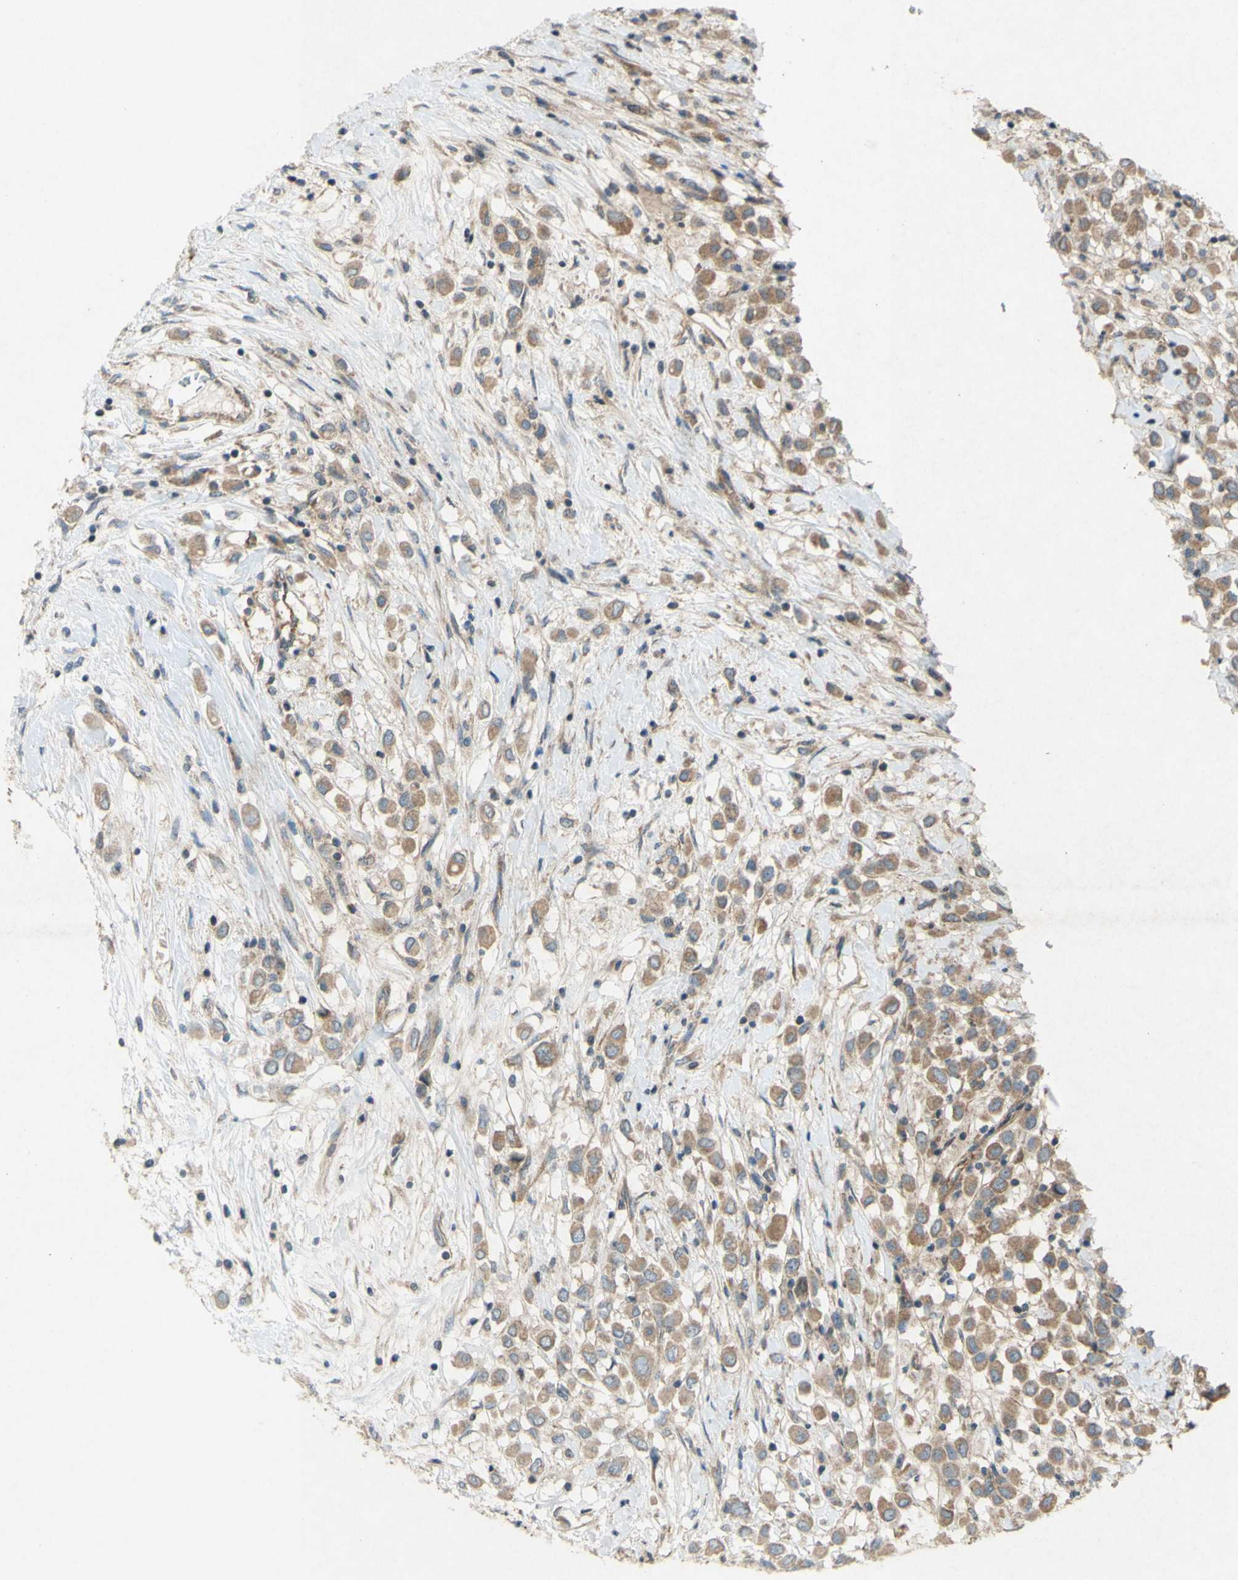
{"staining": {"intensity": "moderate", "quantity": ">75%", "location": "cytoplasmic/membranous"}, "tissue": "breast cancer", "cell_type": "Tumor cells", "image_type": "cancer", "snomed": [{"axis": "morphology", "description": "Duct carcinoma"}, {"axis": "topography", "description": "Breast"}], "caption": "There is medium levels of moderate cytoplasmic/membranous staining in tumor cells of intraductal carcinoma (breast), as demonstrated by immunohistochemical staining (brown color).", "gene": "TST", "patient": {"sex": "female", "age": 61}}